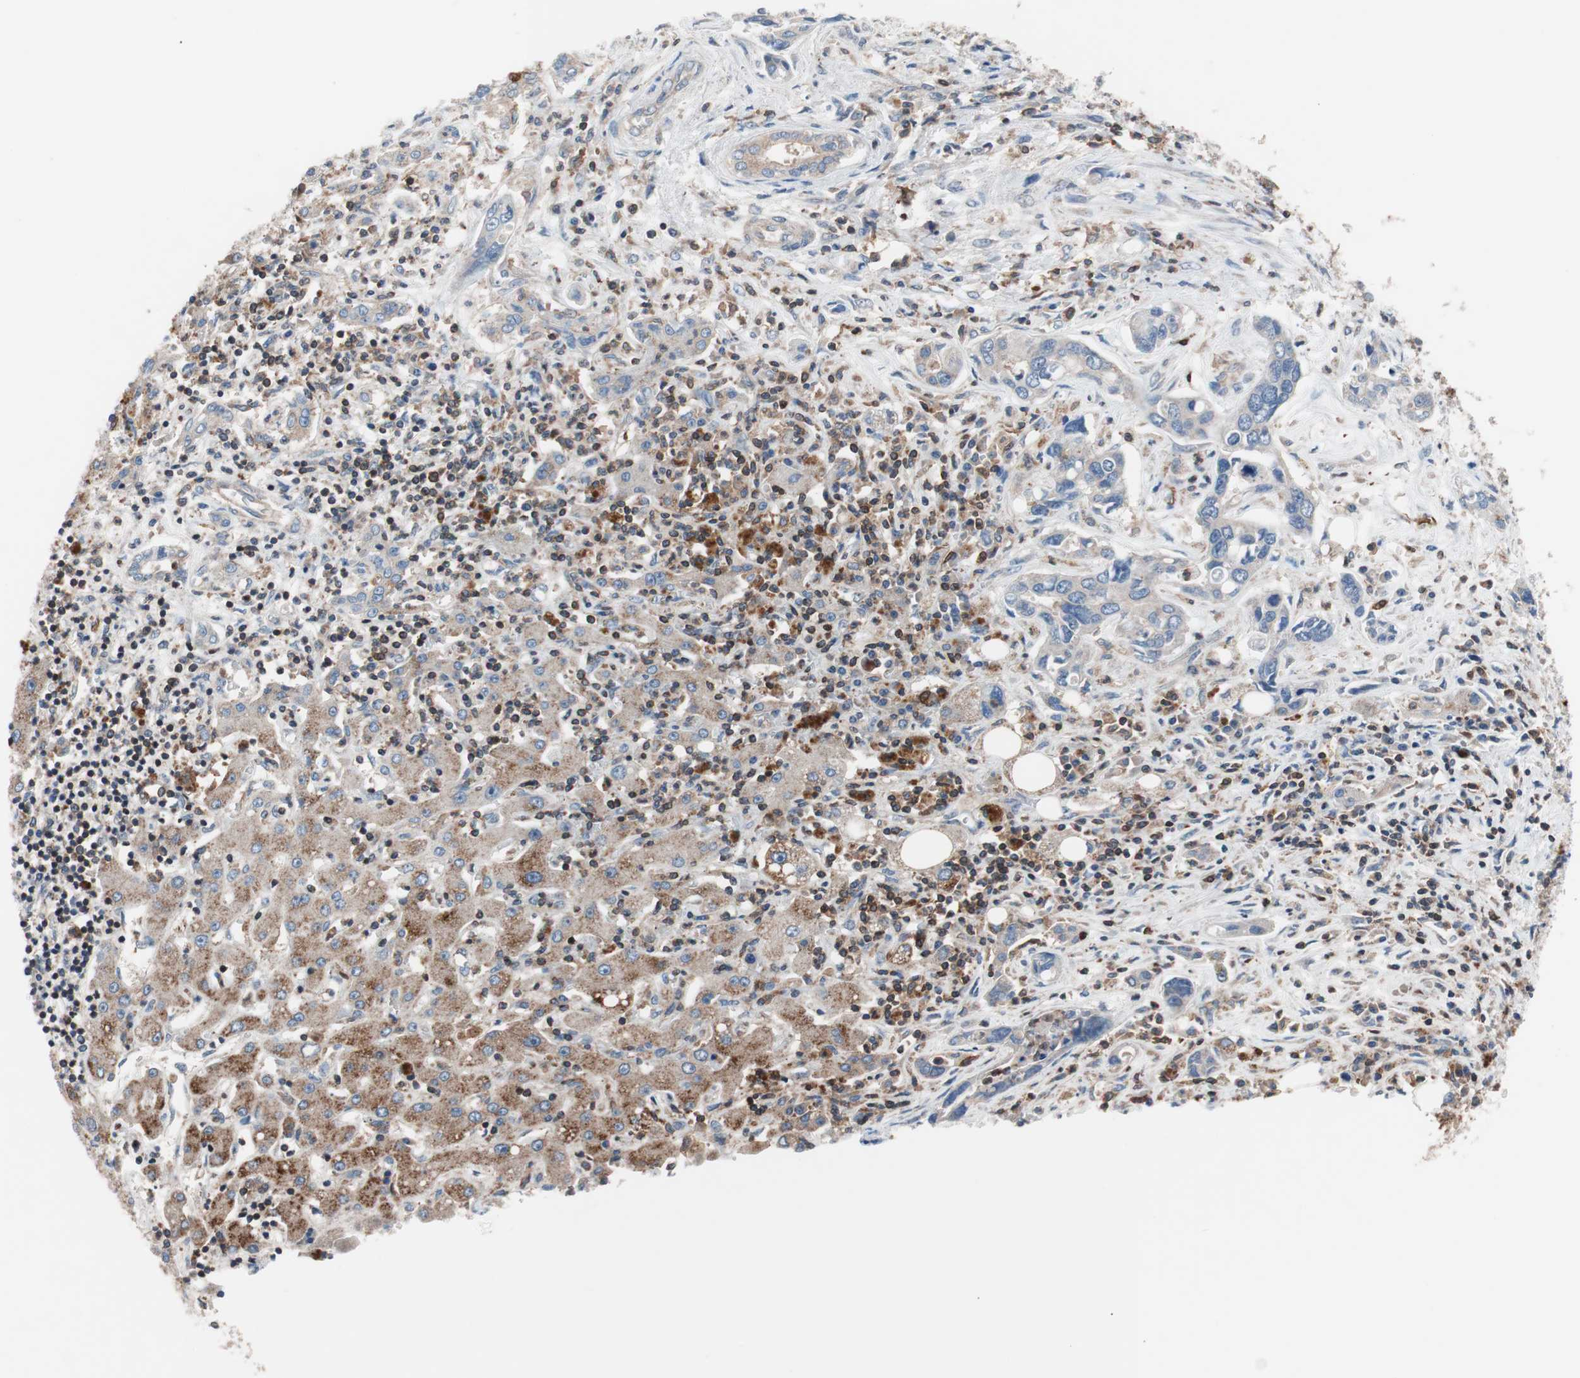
{"staining": {"intensity": "weak", "quantity": ">75%", "location": "cytoplasmic/membranous"}, "tissue": "liver cancer", "cell_type": "Tumor cells", "image_type": "cancer", "snomed": [{"axis": "morphology", "description": "Cholangiocarcinoma"}, {"axis": "topography", "description": "Liver"}], "caption": "The image shows staining of liver cholangiocarcinoma, revealing weak cytoplasmic/membranous protein expression (brown color) within tumor cells.", "gene": "PIK3R1", "patient": {"sex": "female", "age": 65}}